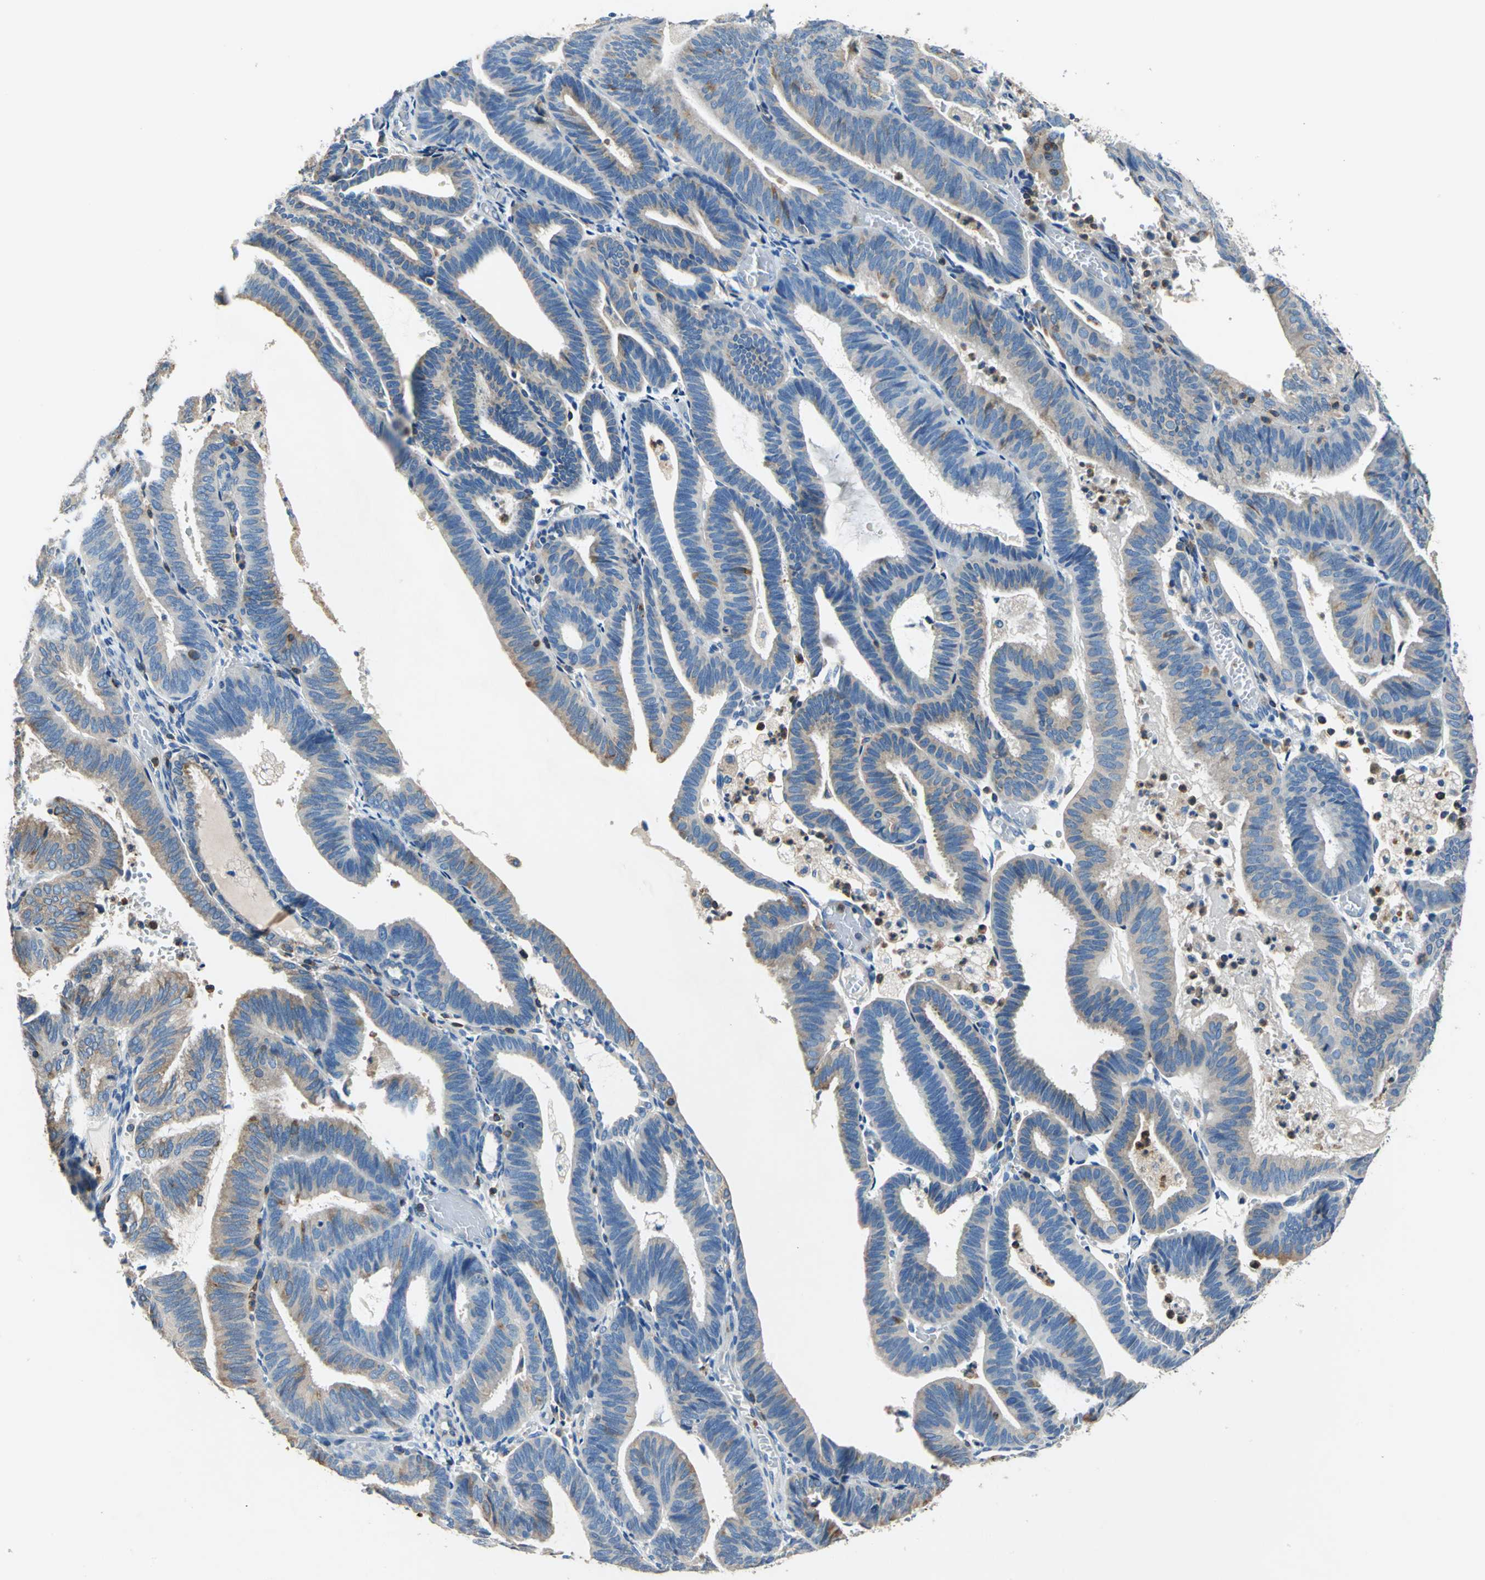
{"staining": {"intensity": "moderate", "quantity": "<25%", "location": "cytoplasmic/membranous"}, "tissue": "endometrial cancer", "cell_type": "Tumor cells", "image_type": "cancer", "snomed": [{"axis": "morphology", "description": "Adenocarcinoma, NOS"}, {"axis": "topography", "description": "Uterus"}], "caption": "The photomicrograph displays a brown stain indicating the presence of a protein in the cytoplasmic/membranous of tumor cells in adenocarcinoma (endometrial). Nuclei are stained in blue.", "gene": "SEPTIN6", "patient": {"sex": "female", "age": 60}}